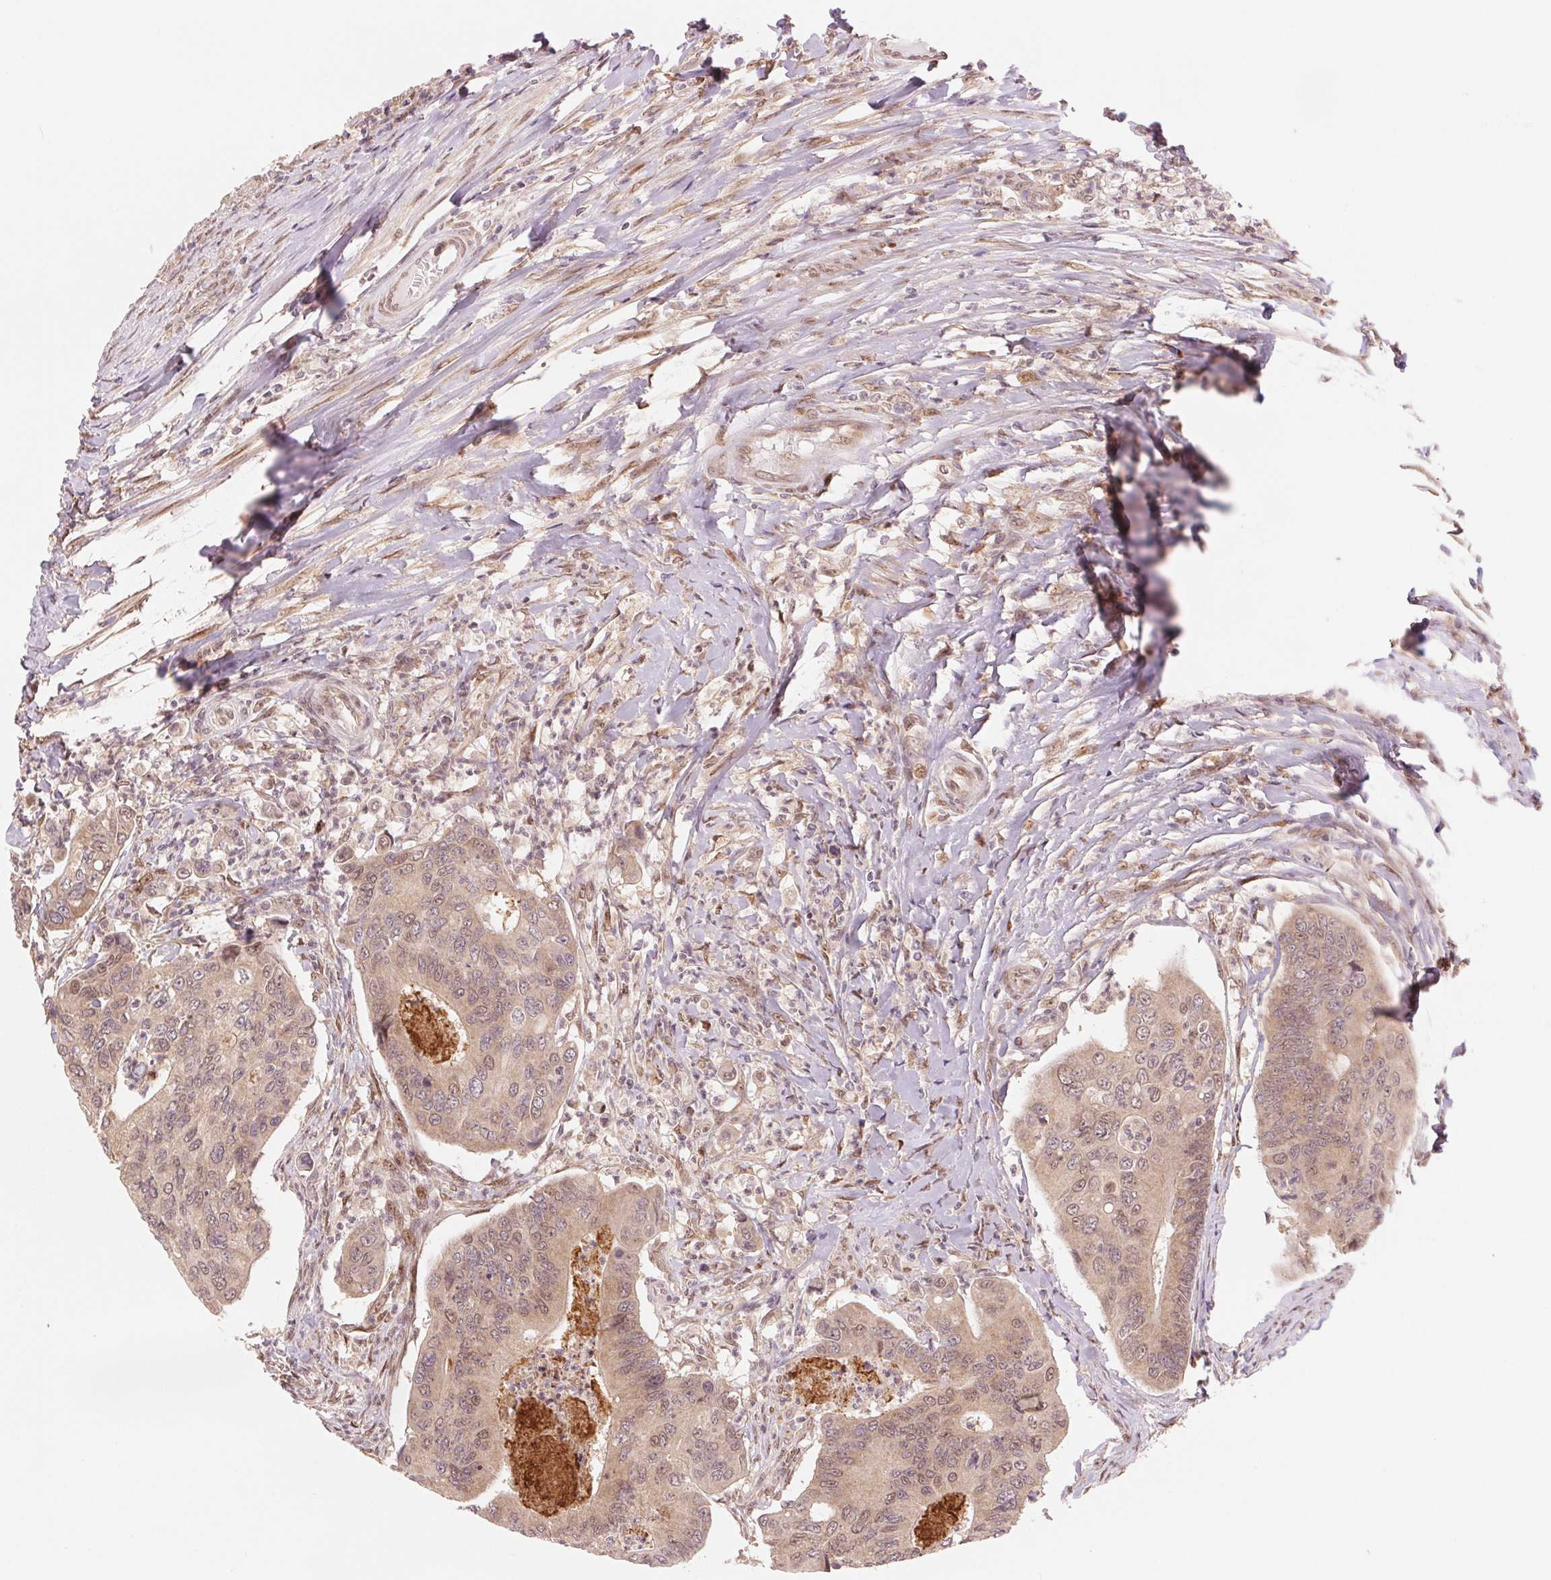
{"staining": {"intensity": "weak", "quantity": "25%-75%", "location": "cytoplasmic/membranous,nuclear"}, "tissue": "colorectal cancer", "cell_type": "Tumor cells", "image_type": "cancer", "snomed": [{"axis": "morphology", "description": "Adenocarcinoma, NOS"}, {"axis": "topography", "description": "Colon"}], "caption": "This micrograph demonstrates IHC staining of human colorectal cancer (adenocarcinoma), with low weak cytoplasmic/membranous and nuclear positivity in about 25%-75% of tumor cells.", "gene": "ERI3", "patient": {"sex": "female", "age": 67}}